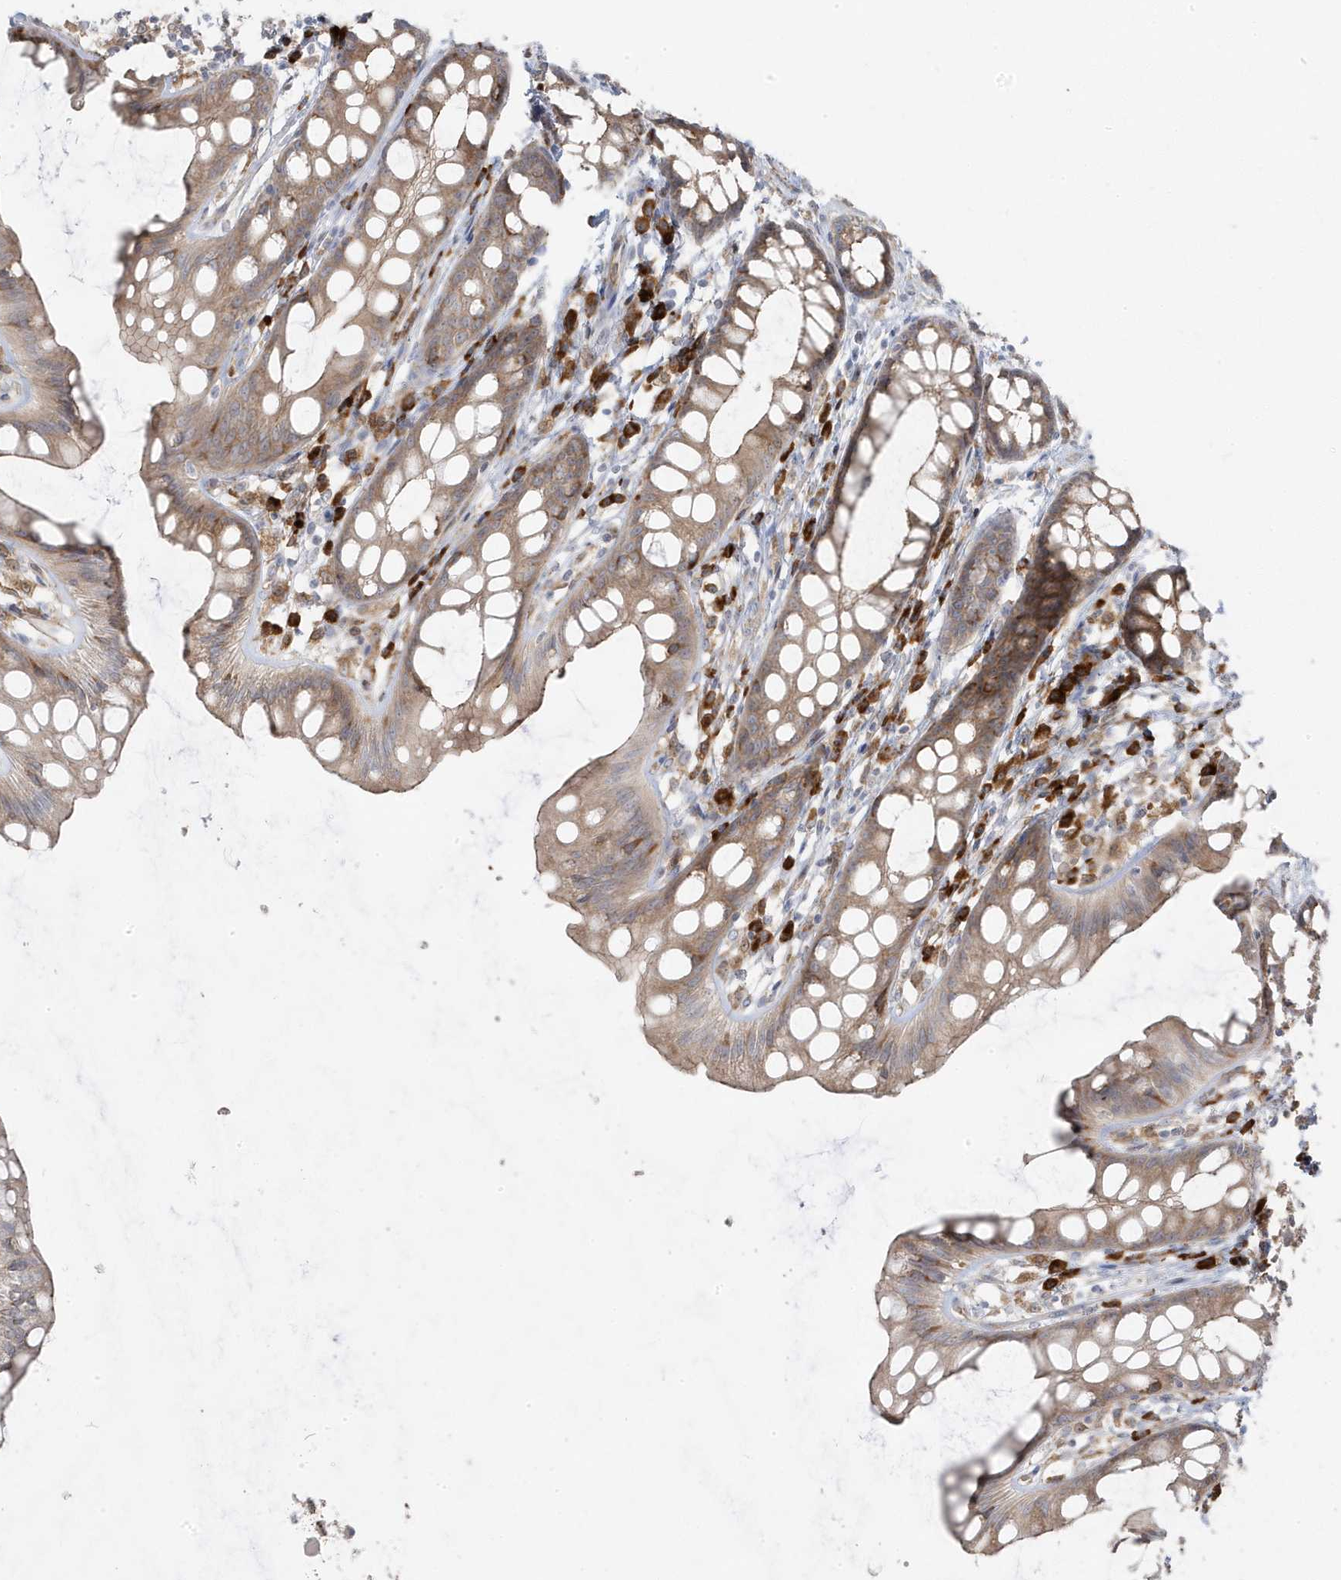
{"staining": {"intensity": "moderate", "quantity": "<25%", "location": "cytoplasmic/membranous"}, "tissue": "rectum", "cell_type": "Glandular cells", "image_type": "normal", "snomed": [{"axis": "morphology", "description": "Normal tissue, NOS"}, {"axis": "topography", "description": "Rectum"}], "caption": "The immunohistochemical stain highlights moderate cytoplasmic/membranous positivity in glandular cells of unremarkable rectum. (IHC, brightfield microscopy, high magnification).", "gene": "ZNF654", "patient": {"sex": "female", "age": 65}}